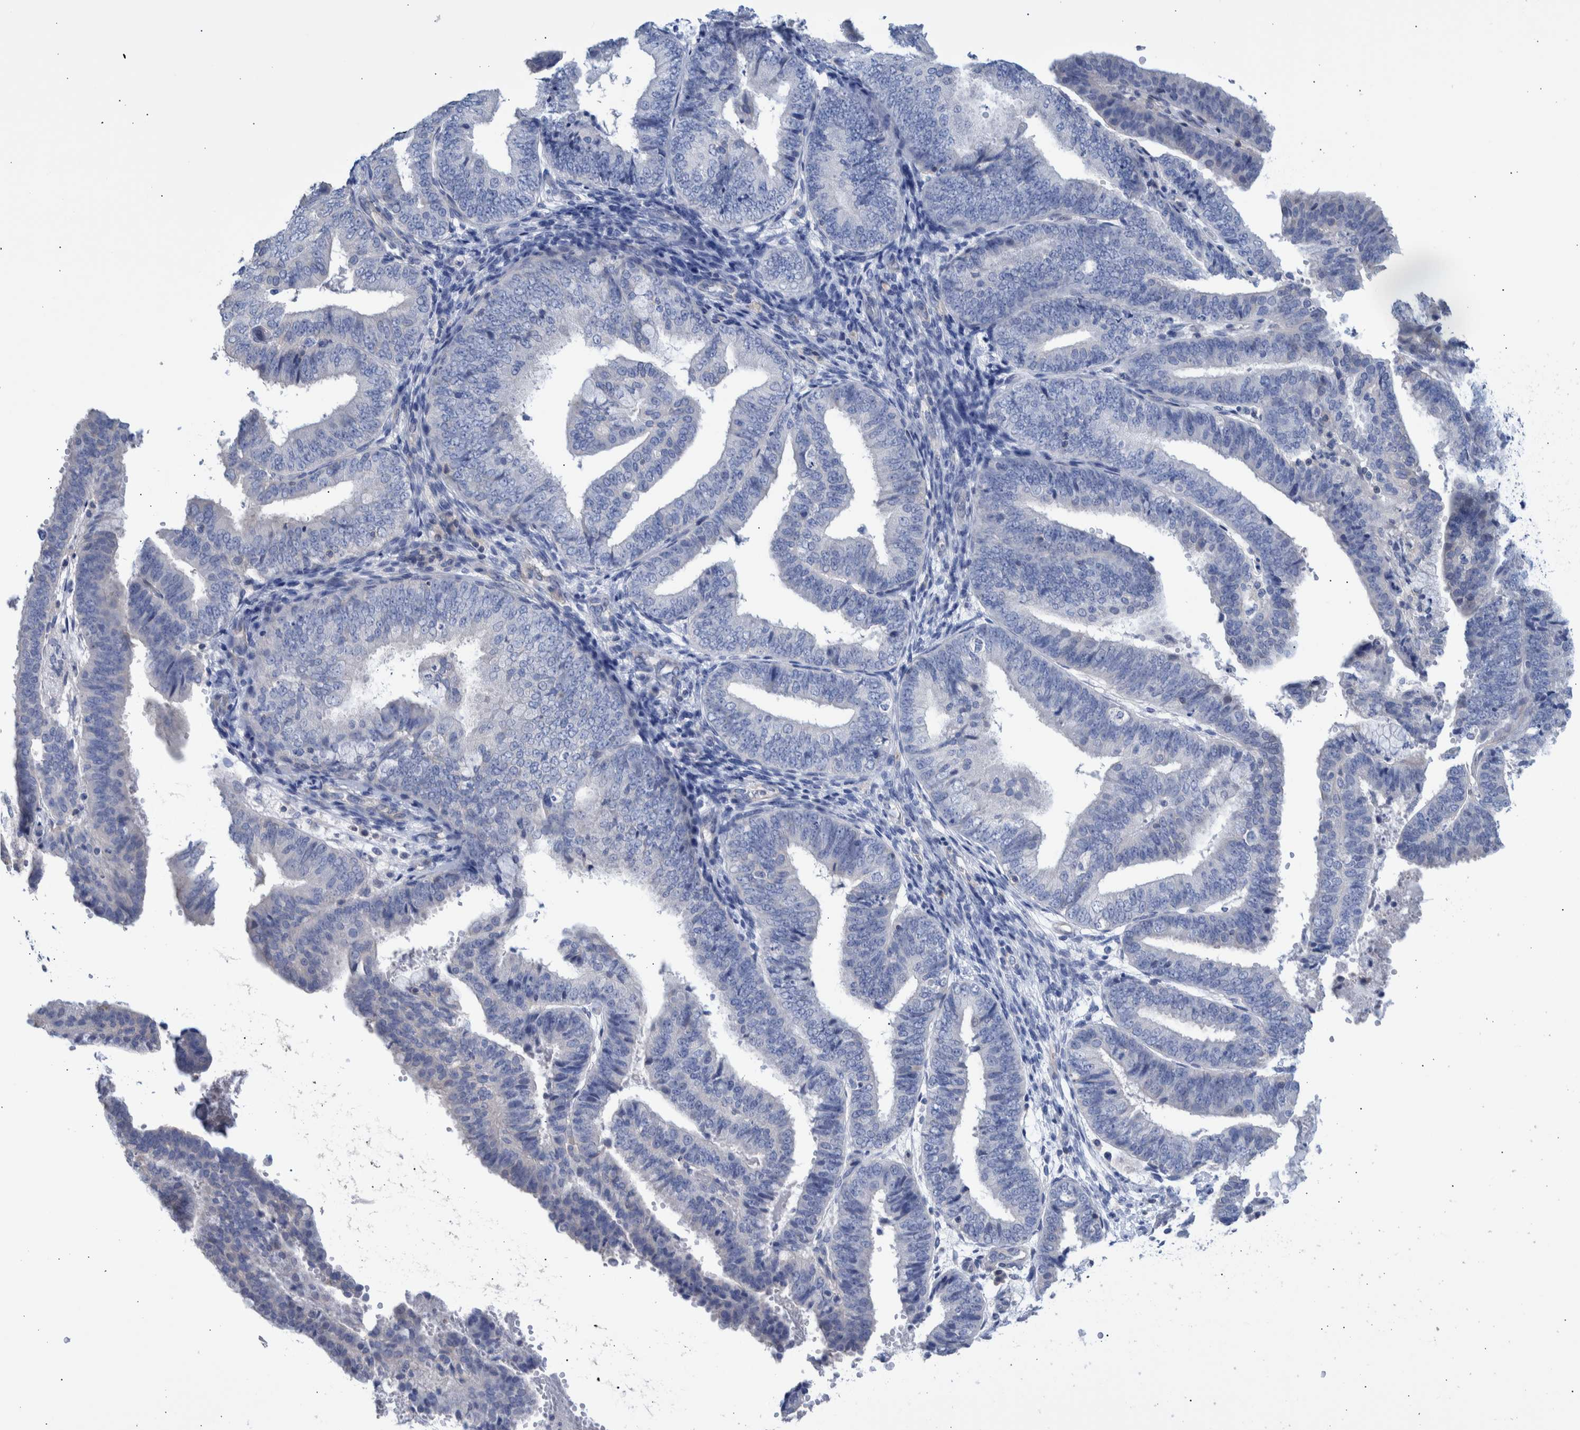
{"staining": {"intensity": "negative", "quantity": "none", "location": "none"}, "tissue": "endometrial cancer", "cell_type": "Tumor cells", "image_type": "cancer", "snomed": [{"axis": "morphology", "description": "Adenocarcinoma, NOS"}, {"axis": "topography", "description": "Endometrium"}], "caption": "High power microscopy micrograph of an IHC histopathology image of adenocarcinoma (endometrial), revealing no significant expression in tumor cells.", "gene": "PPP3CC", "patient": {"sex": "female", "age": 63}}